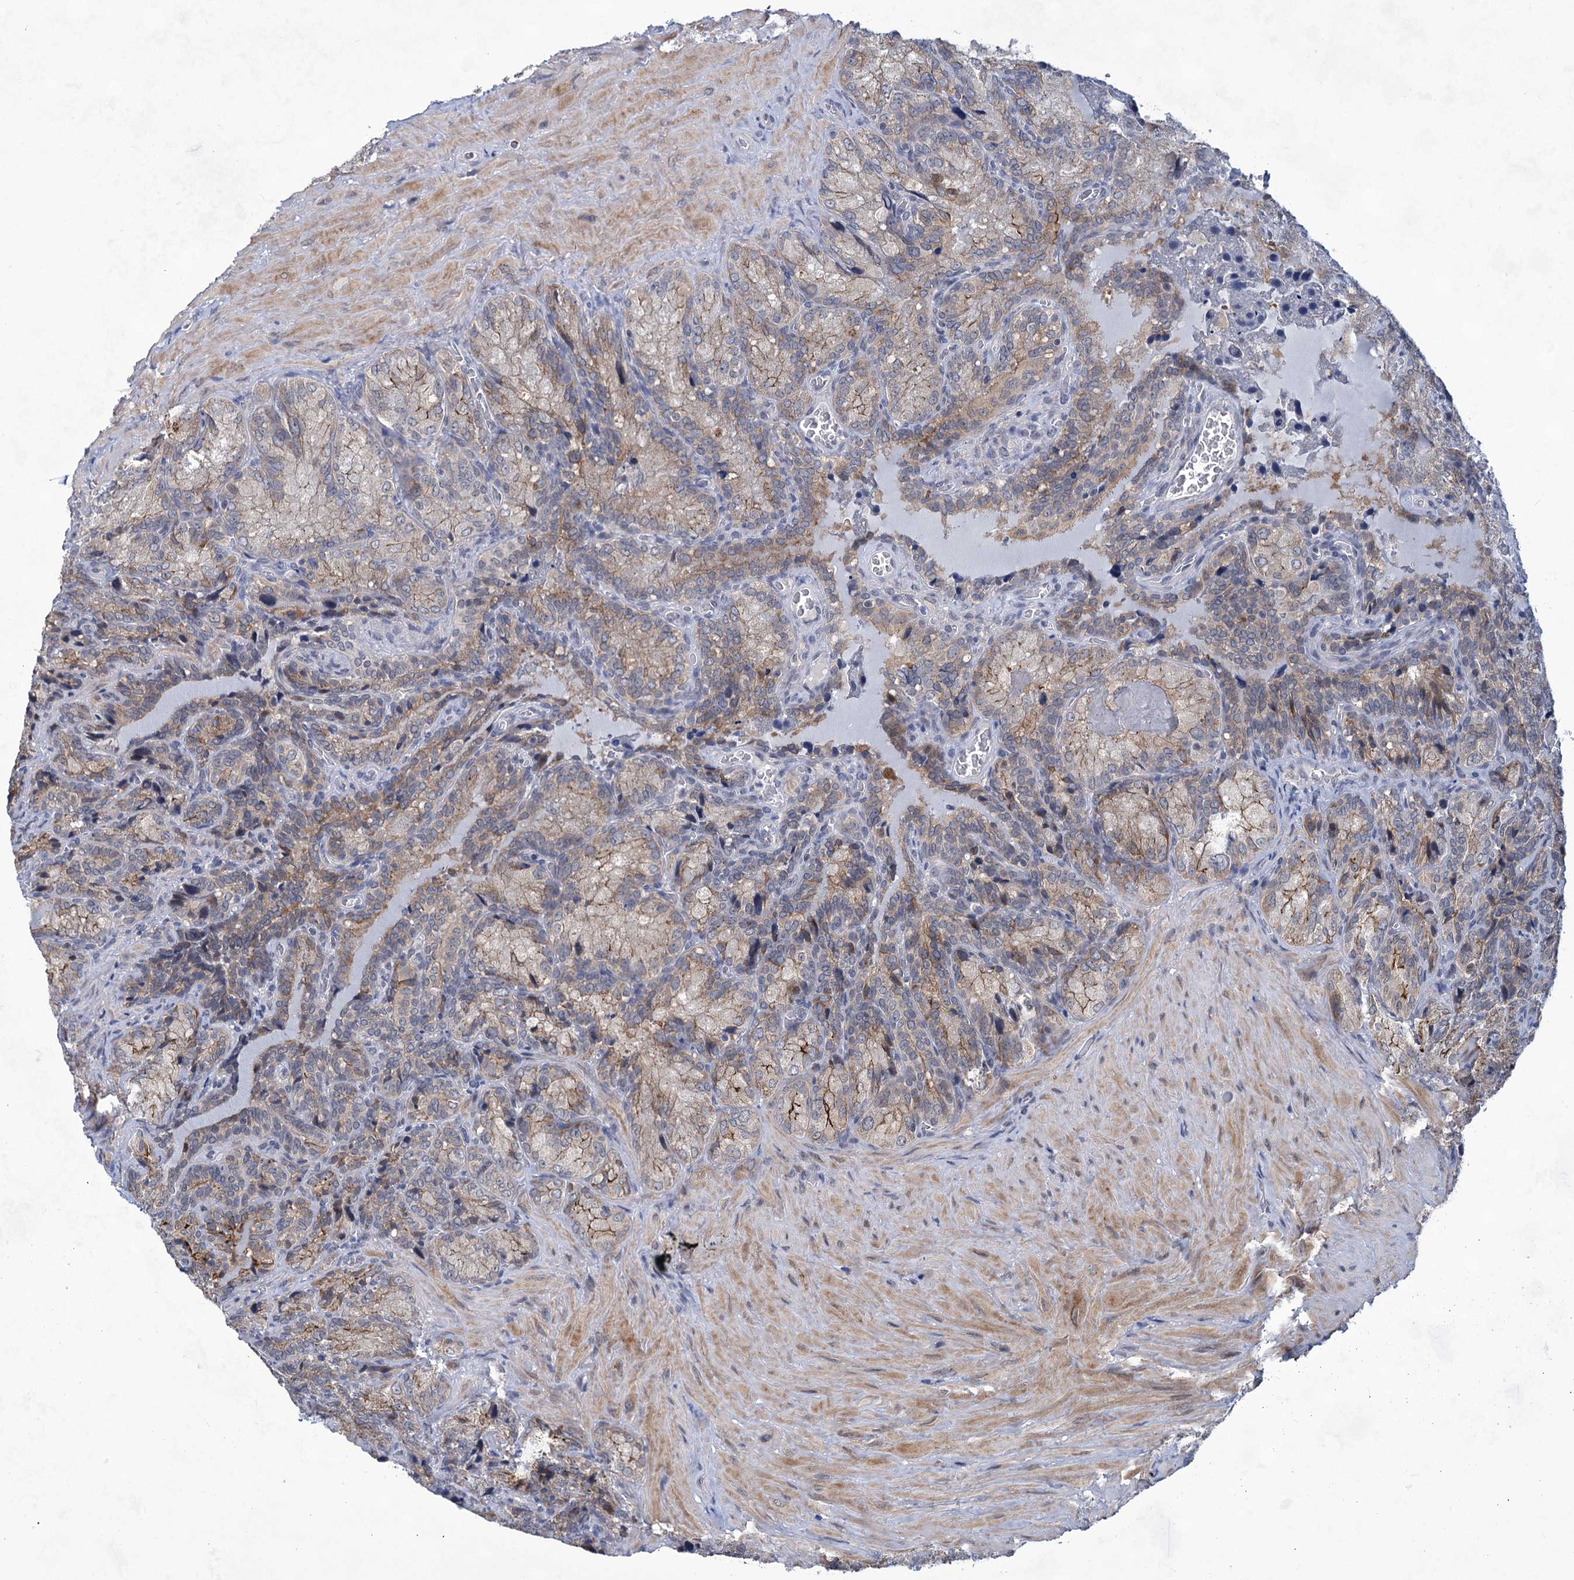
{"staining": {"intensity": "strong", "quantity": "25%-75%", "location": "cytoplasmic/membranous"}, "tissue": "seminal vesicle", "cell_type": "Glandular cells", "image_type": "normal", "snomed": [{"axis": "morphology", "description": "Normal tissue, NOS"}, {"axis": "topography", "description": "Seminal veicle"}], "caption": "Immunohistochemical staining of normal human seminal vesicle displays 25%-75% levels of strong cytoplasmic/membranous protein positivity in about 25%-75% of glandular cells.", "gene": "TTC17", "patient": {"sex": "male", "age": 62}}